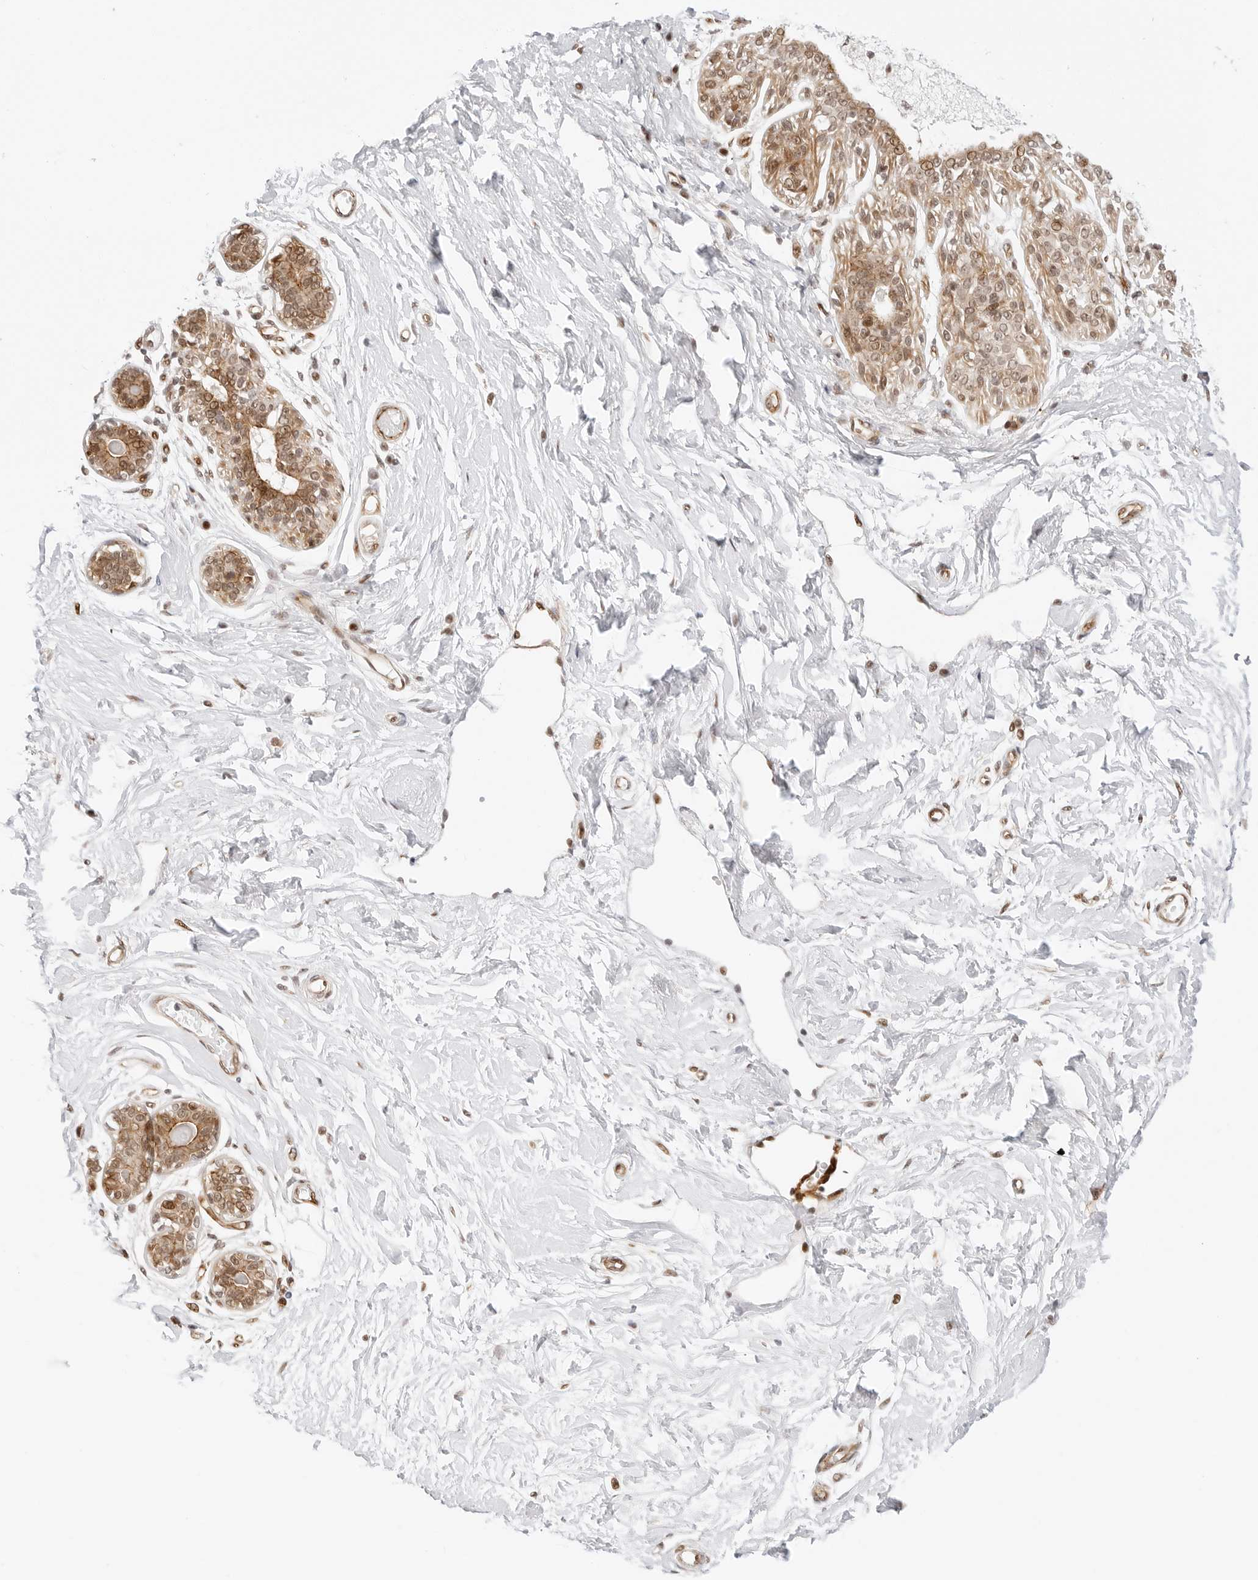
{"staining": {"intensity": "moderate", "quantity": "25%-75%", "location": "nuclear"}, "tissue": "breast", "cell_type": "Adipocytes", "image_type": "normal", "snomed": [{"axis": "morphology", "description": "Normal tissue, NOS"}, {"axis": "topography", "description": "Breast"}], "caption": "Protein analysis of normal breast displays moderate nuclear expression in approximately 25%-75% of adipocytes.", "gene": "ZNF613", "patient": {"sex": "female", "age": 45}}